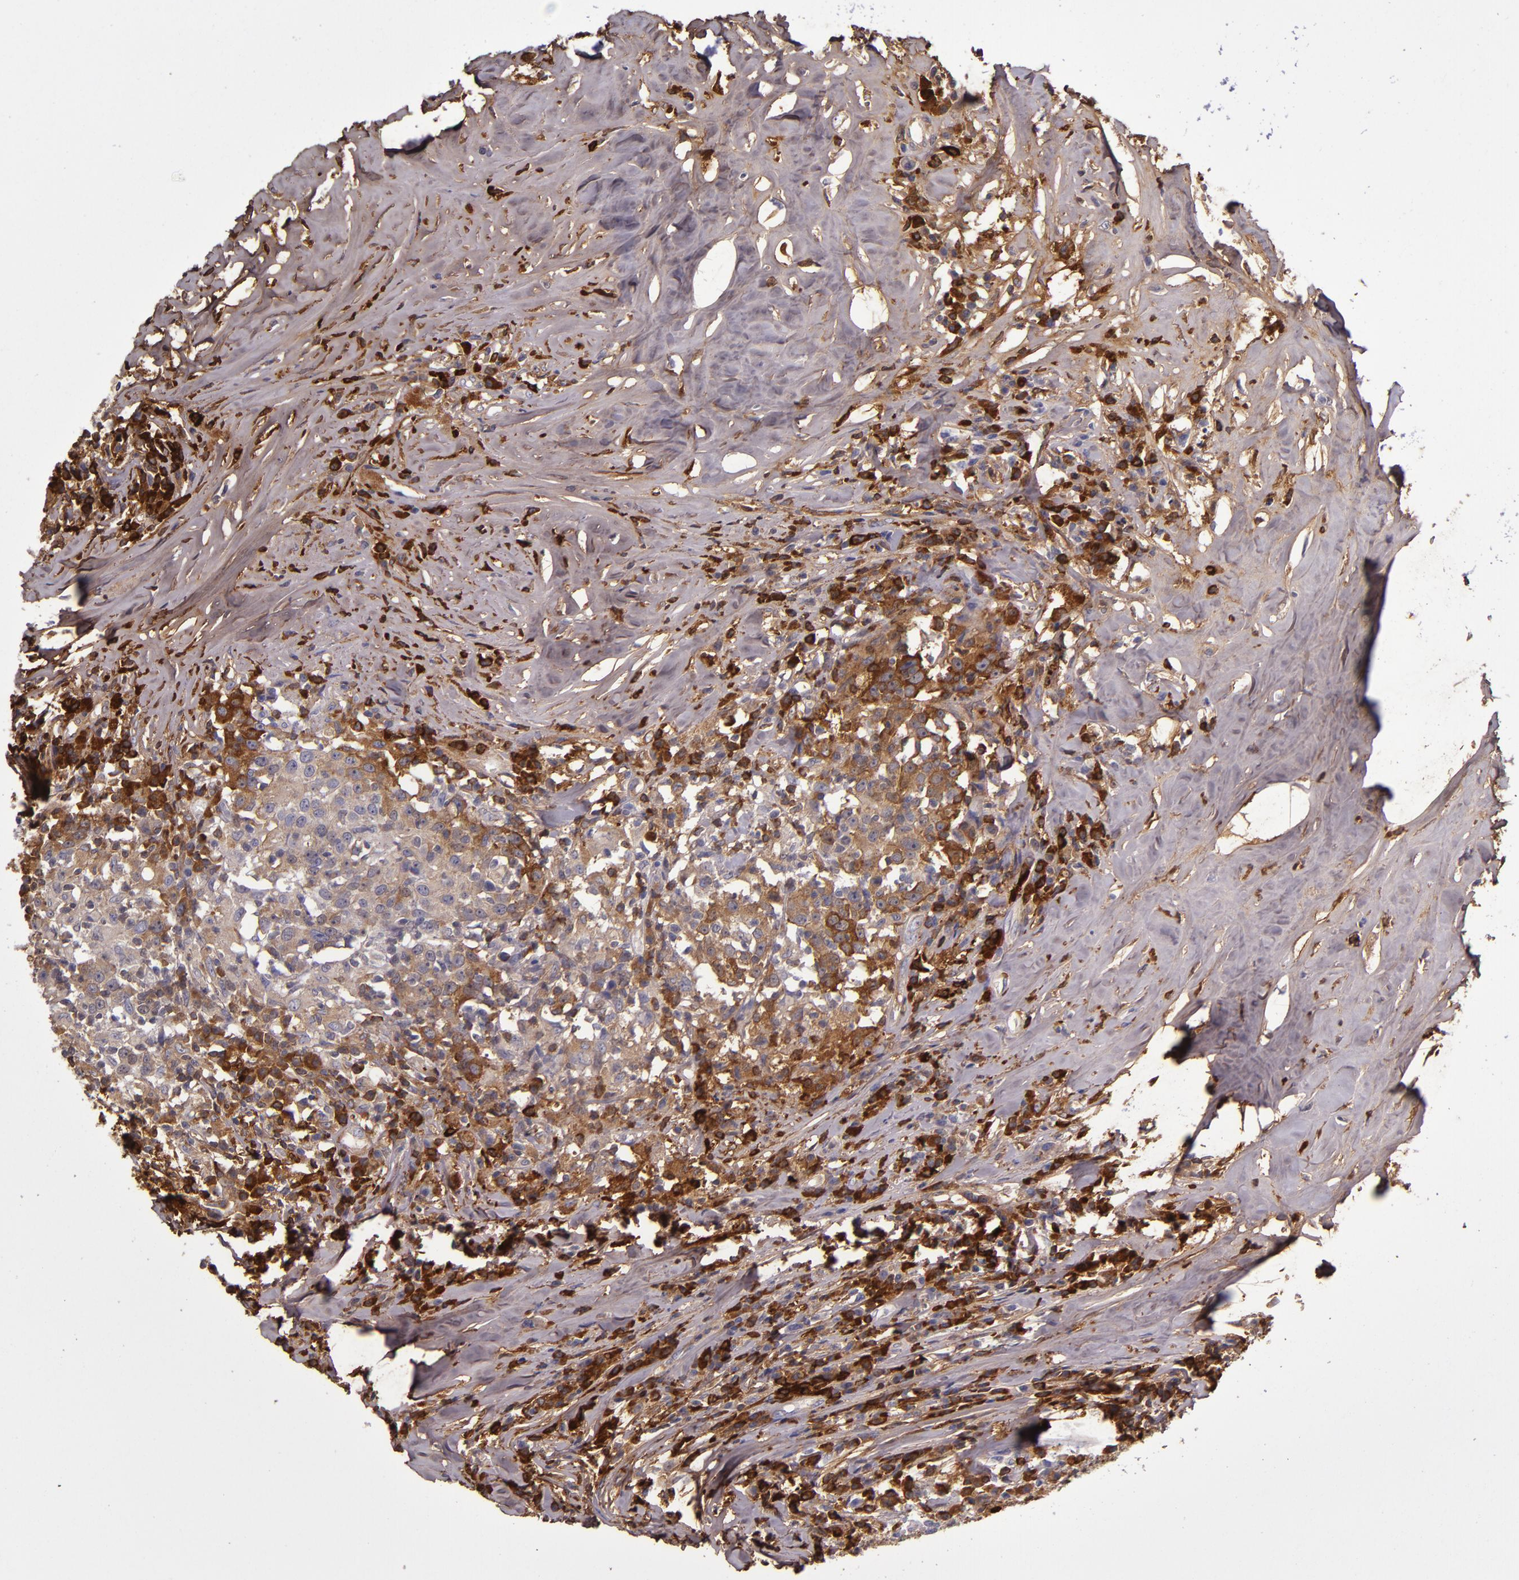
{"staining": {"intensity": "strong", "quantity": "25%-75%", "location": "cytoplasmic/membranous"}, "tissue": "head and neck cancer", "cell_type": "Tumor cells", "image_type": "cancer", "snomed": [{"axis": "morphology", "description": "Adenocarcinoma, NOS"}, {"axis": "topography", "description": "Salivary gland"}, {"axis": "topography", "description": "Head-Neck"}], "caption": "Brown immunohistochemical staining in adenocarcinoma (head and neck) exhibits strong cytoplasmic/membranous expression in approximately 25%-75% of tumor cells. (DAB IHC with brightfield microscopy, high magnification).", "gene": "CLEC3B", "patient": {"sex": "female", "age": 65}}